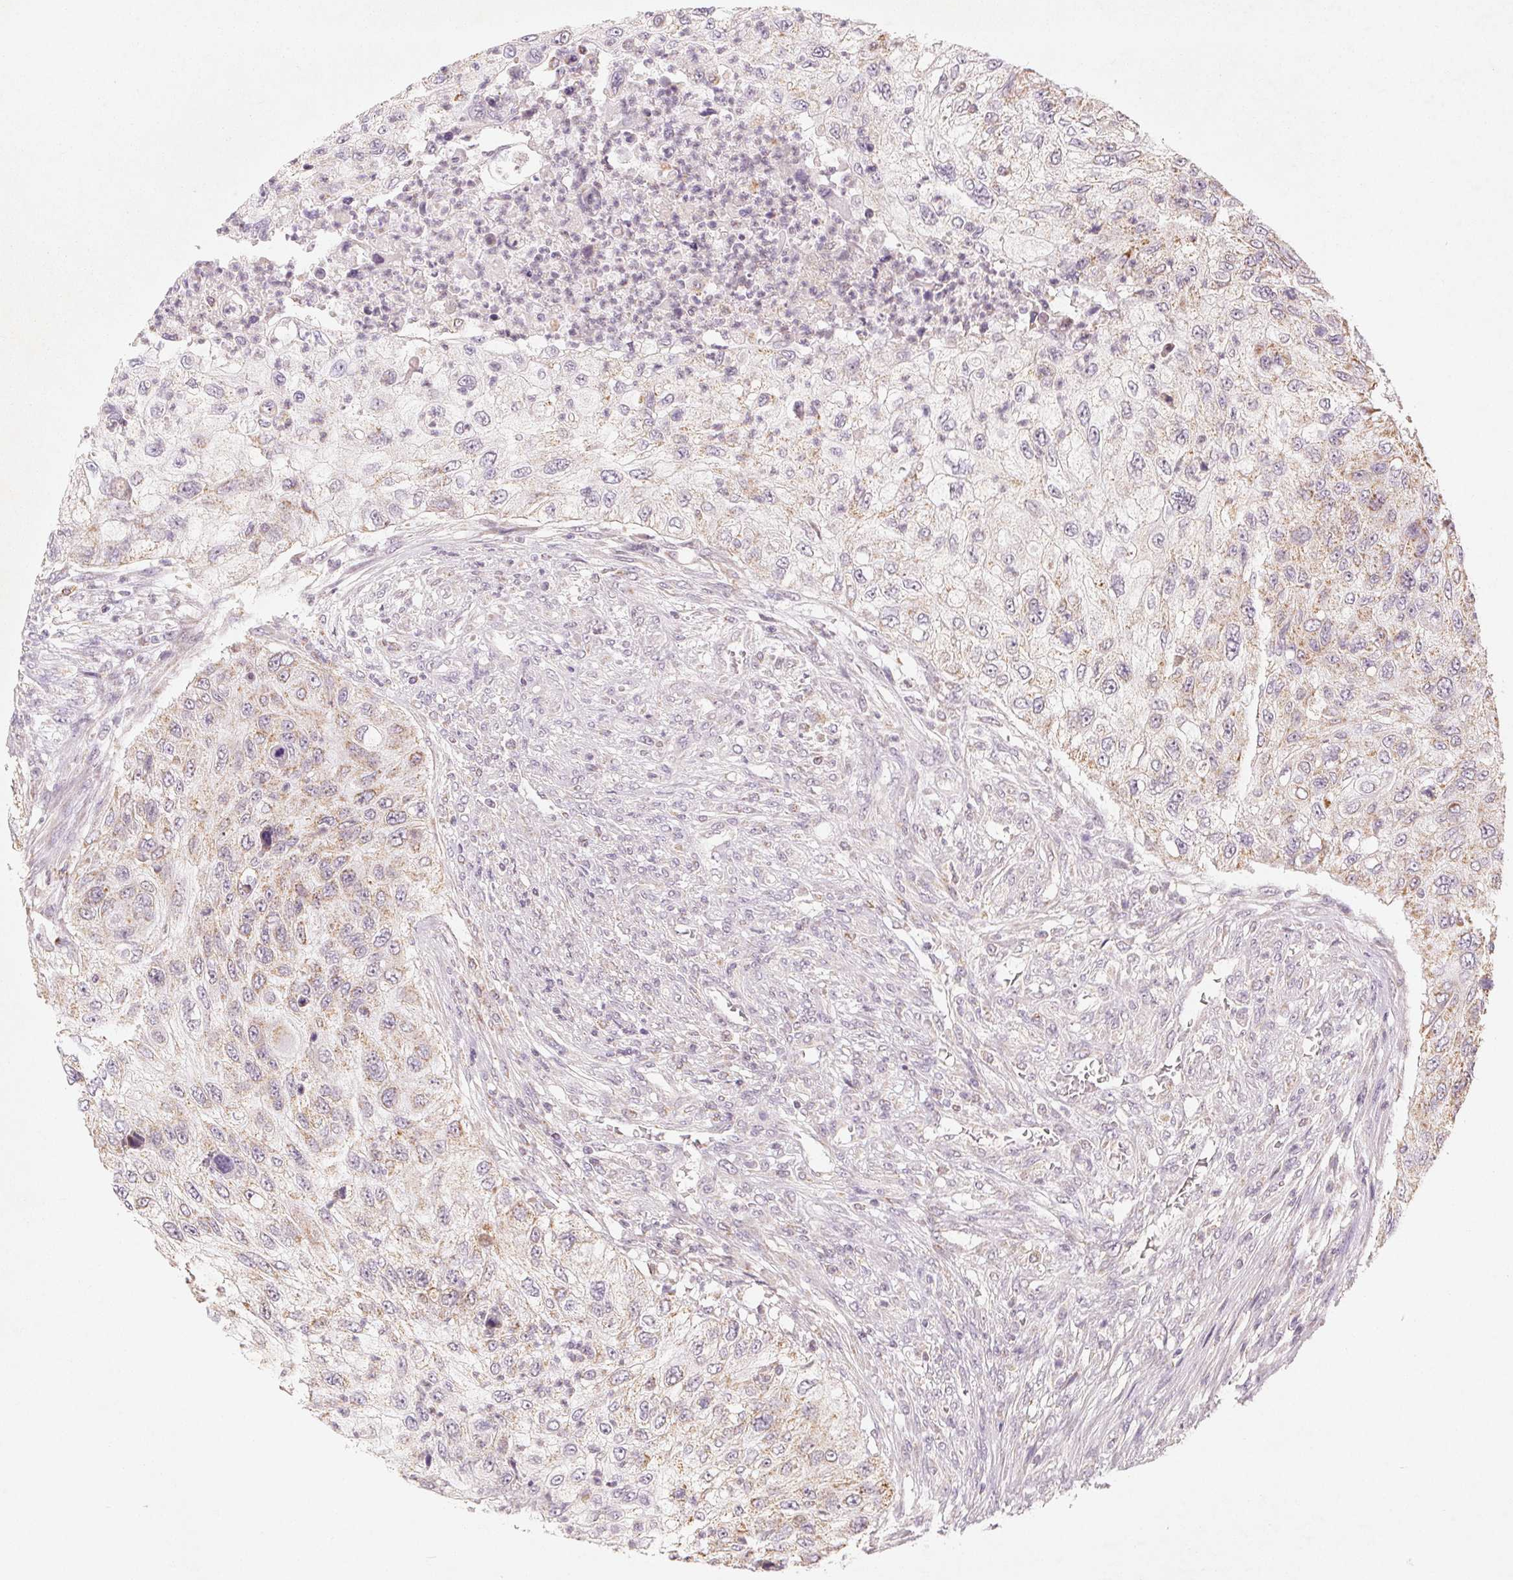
{"staining": {"intensity": "moderate", "quantity": "25%-75%", "location": "cytoplasmic/membranous"}, "tissue": "urothelial cancer", "cell_type": "Tumor cells", "image_type": "cancer", "snomed": [{"axis": "morphology", "description": "Urothelial carcinoma, High grade"}, {"axis": "topography", "description": "Urinary bladder"}], "caption": "Immunohistochemistry of urothelial cancer demonstrates medium levels of moderate cytoplasmic/membranous positivity in approximately 25%-75% of tumor cells.", "gene": "GHITM", "patient": {"sex": "female", "age": 60}}